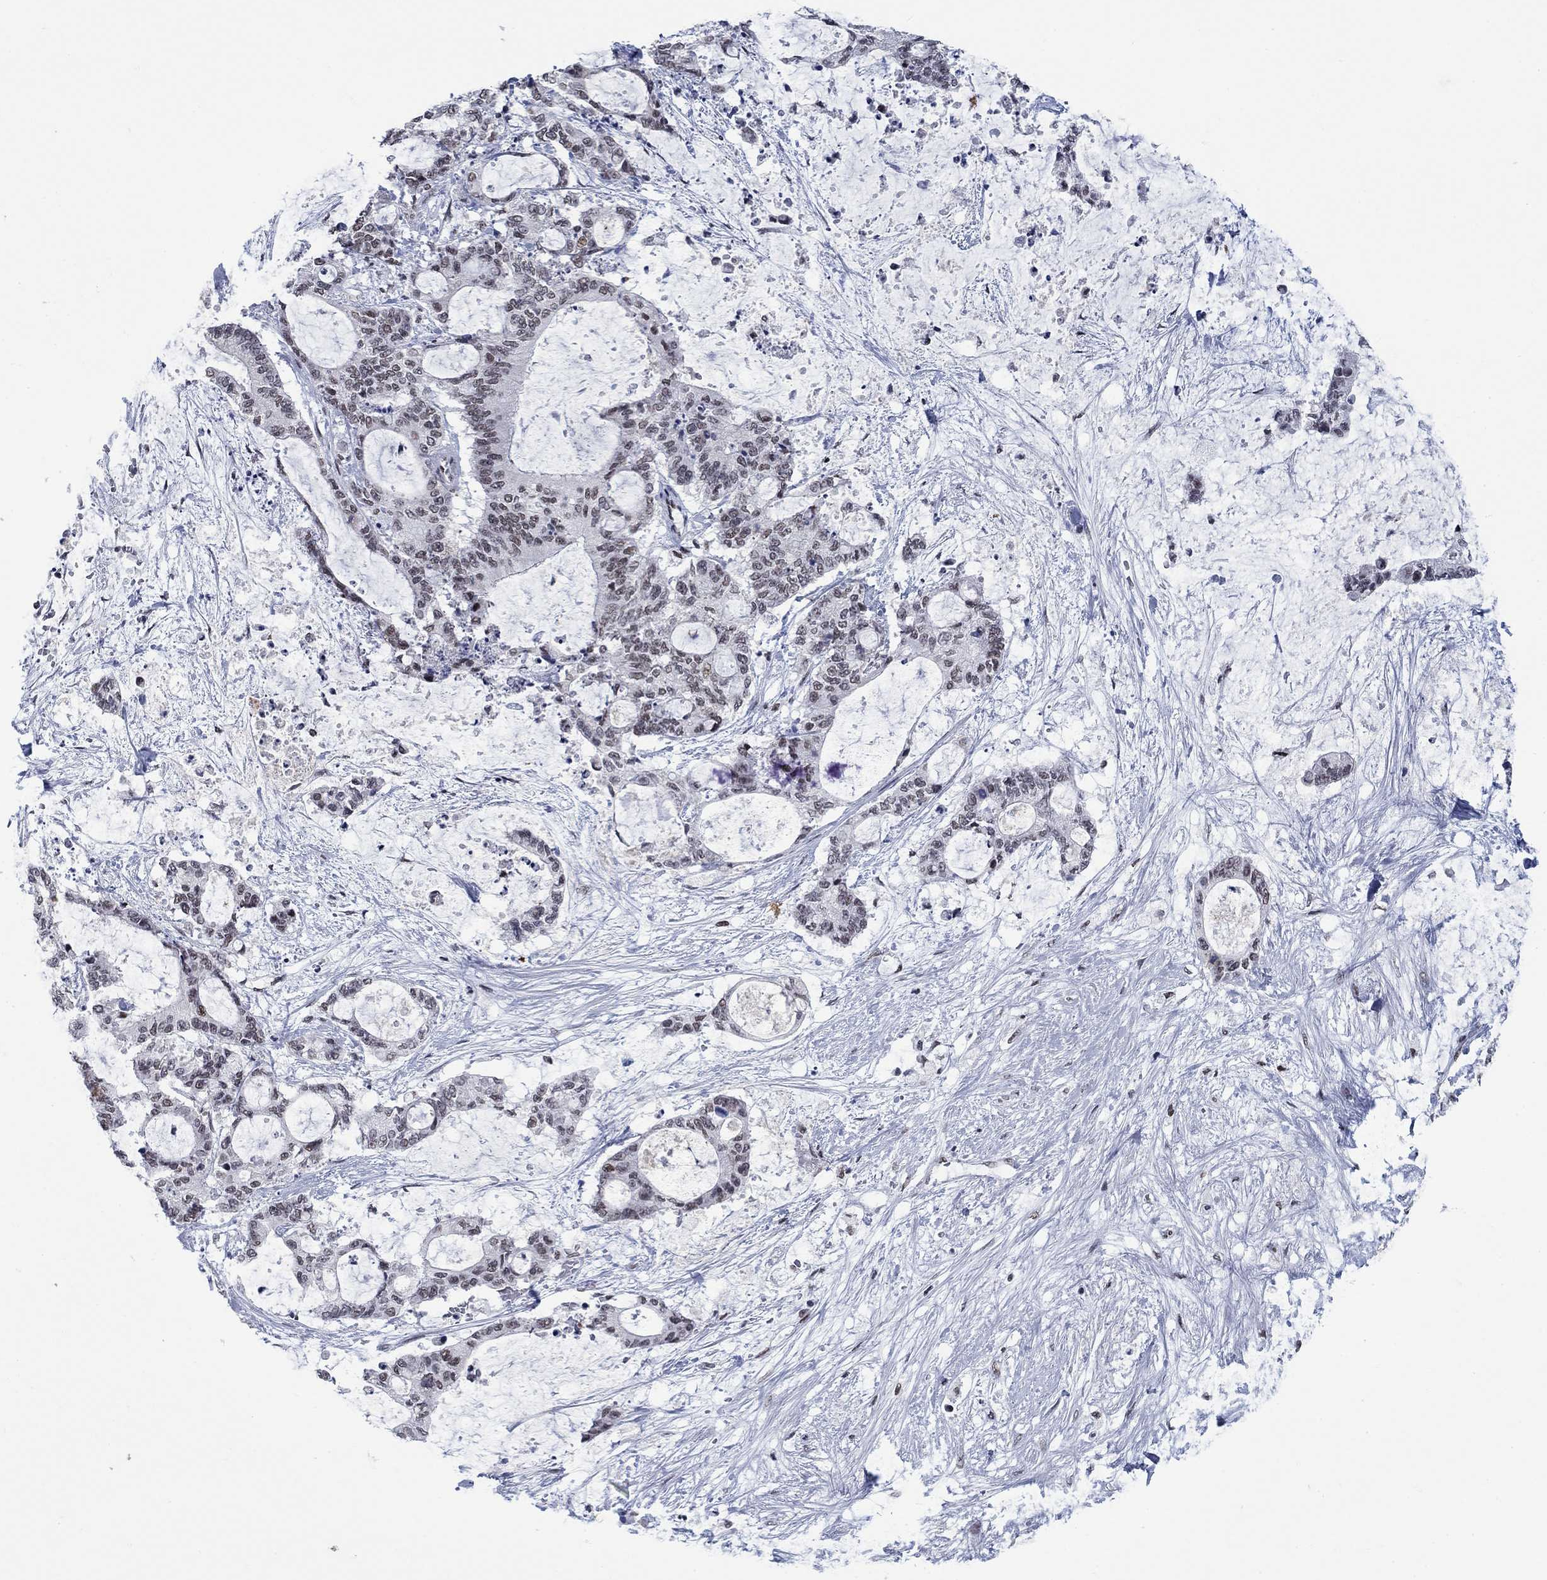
{"staining": {"intensity": "weak", "quantity": "<25%", "location": "nuclear"}, "tissue": "liver cancer", "cell_type": "Tumor cells", "image_type": "cancer", "snomed": [{"axis": "morphology", "description": "Normal tissue, NOS"}, {"axis": "morphology", "description": "Cholangiocarcinoma"}, {"axis": "topography", "description": "Liver"}, {"axis": "topography", "description": "Peripheral nerve tissue"}], "caption": "Liver cancer (cholangiocarcinoma) was stained to show a protein in brown. There is no significant positivity in tumor cells. (Stains: DAB (3,3'-diaminobenzidine) immunohistochemistry (IHC) with hematoxylin counter stain, Microscopy: brightfield microscopy at high magnification).", "gene": "NPAS3", "patient": {"sex": "female", "age": 73}}